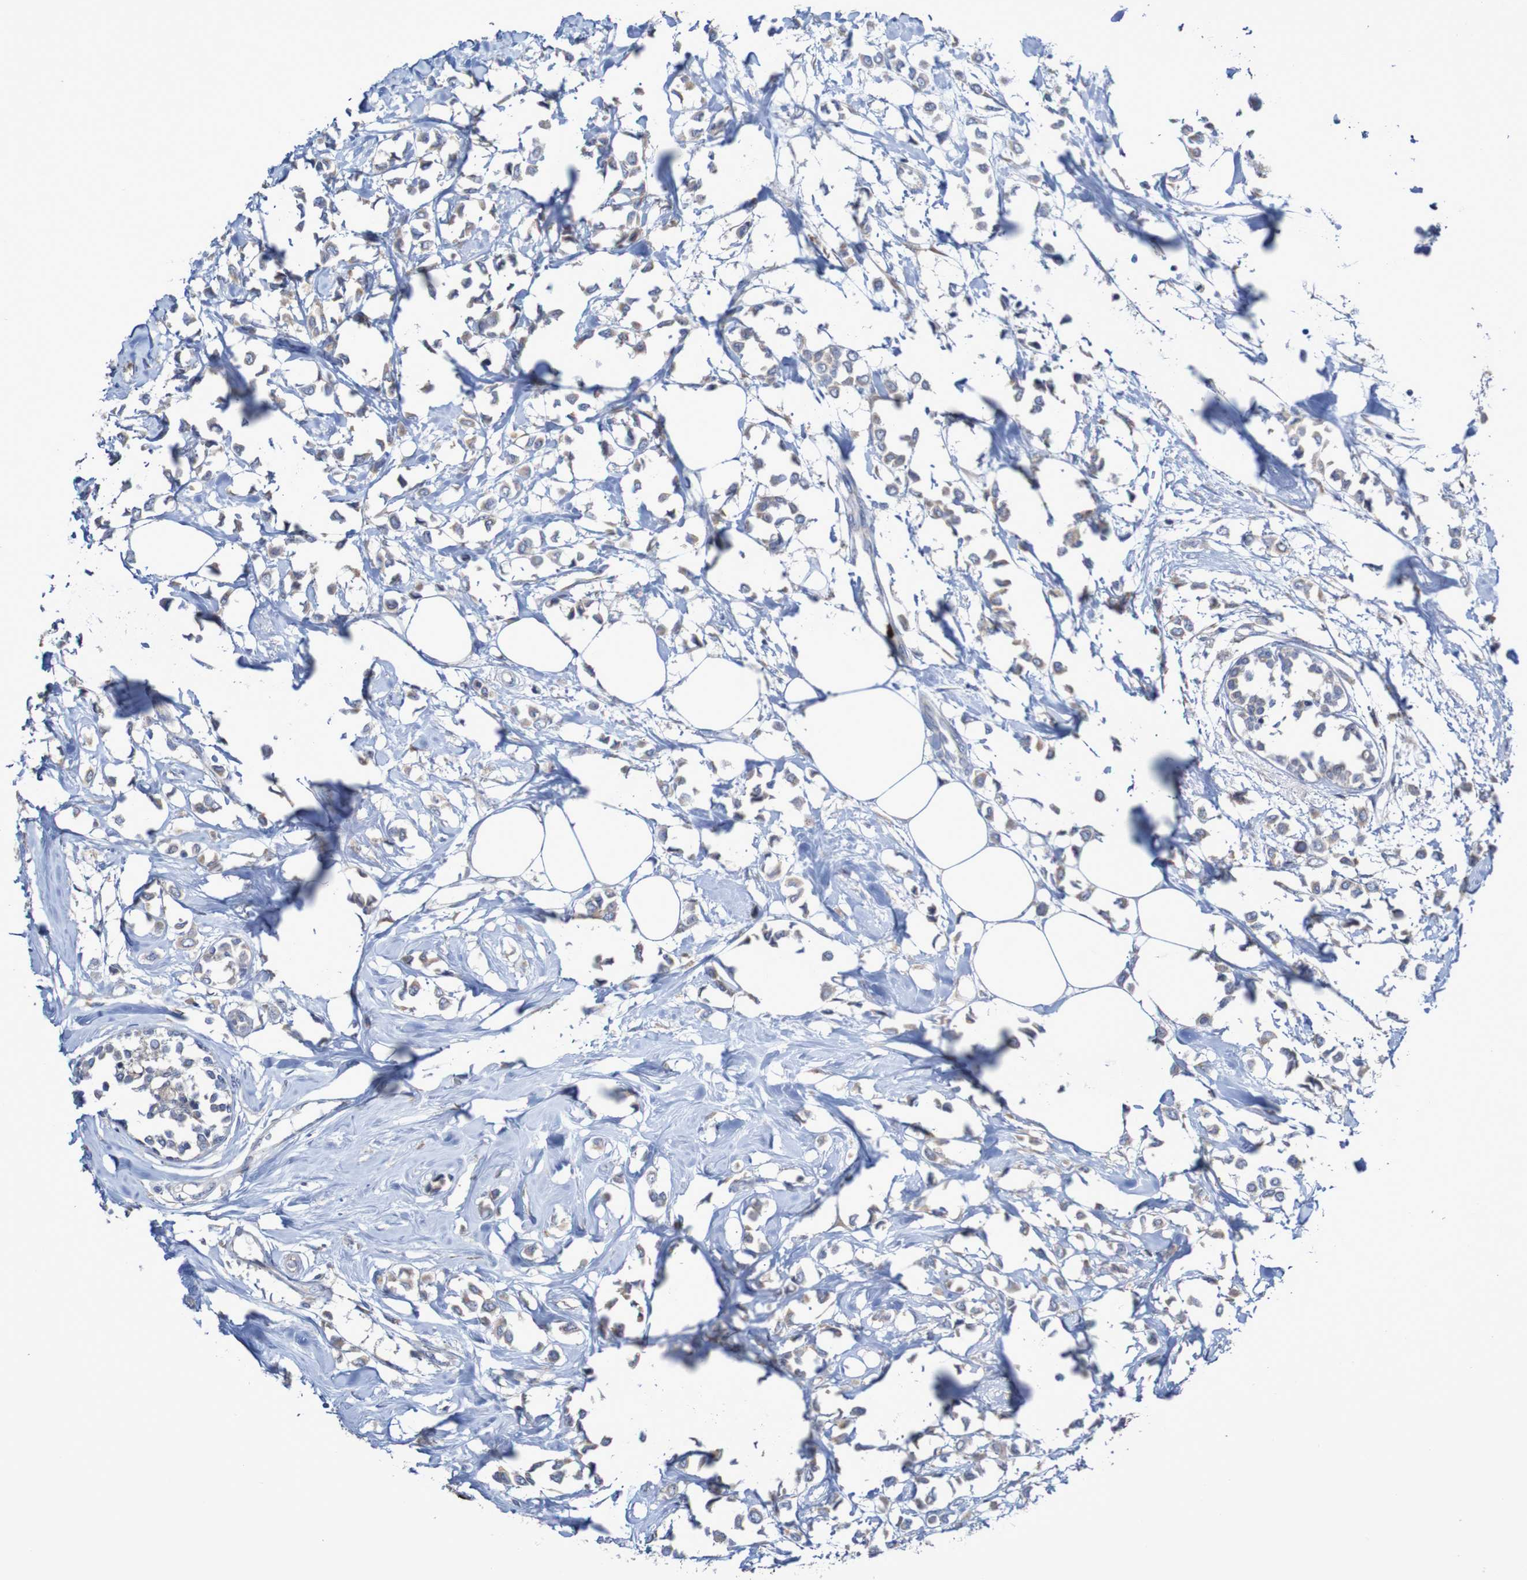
{"staining": {"intensity": "weak", "quantity": ">75%", "location": "cytoplasmic/membranous"}, "tissue": "breast cancer", "cell_type": "Tumor cells", "image_type": "cancer", "snomed": [{"axis": "morphology", "description": "Lobular carcinoma"}, {"axis": "topography", "description": "Breast"}], "caption": "This histopathology image shows immunohistochemistry staining of breast cancer (lobular carcinoma), with low weak cytoplasmic/membranous positivity in about >75% of tumor cells.", "gene": "PARP4", "patient": {"sex": "female", "age": 51}}